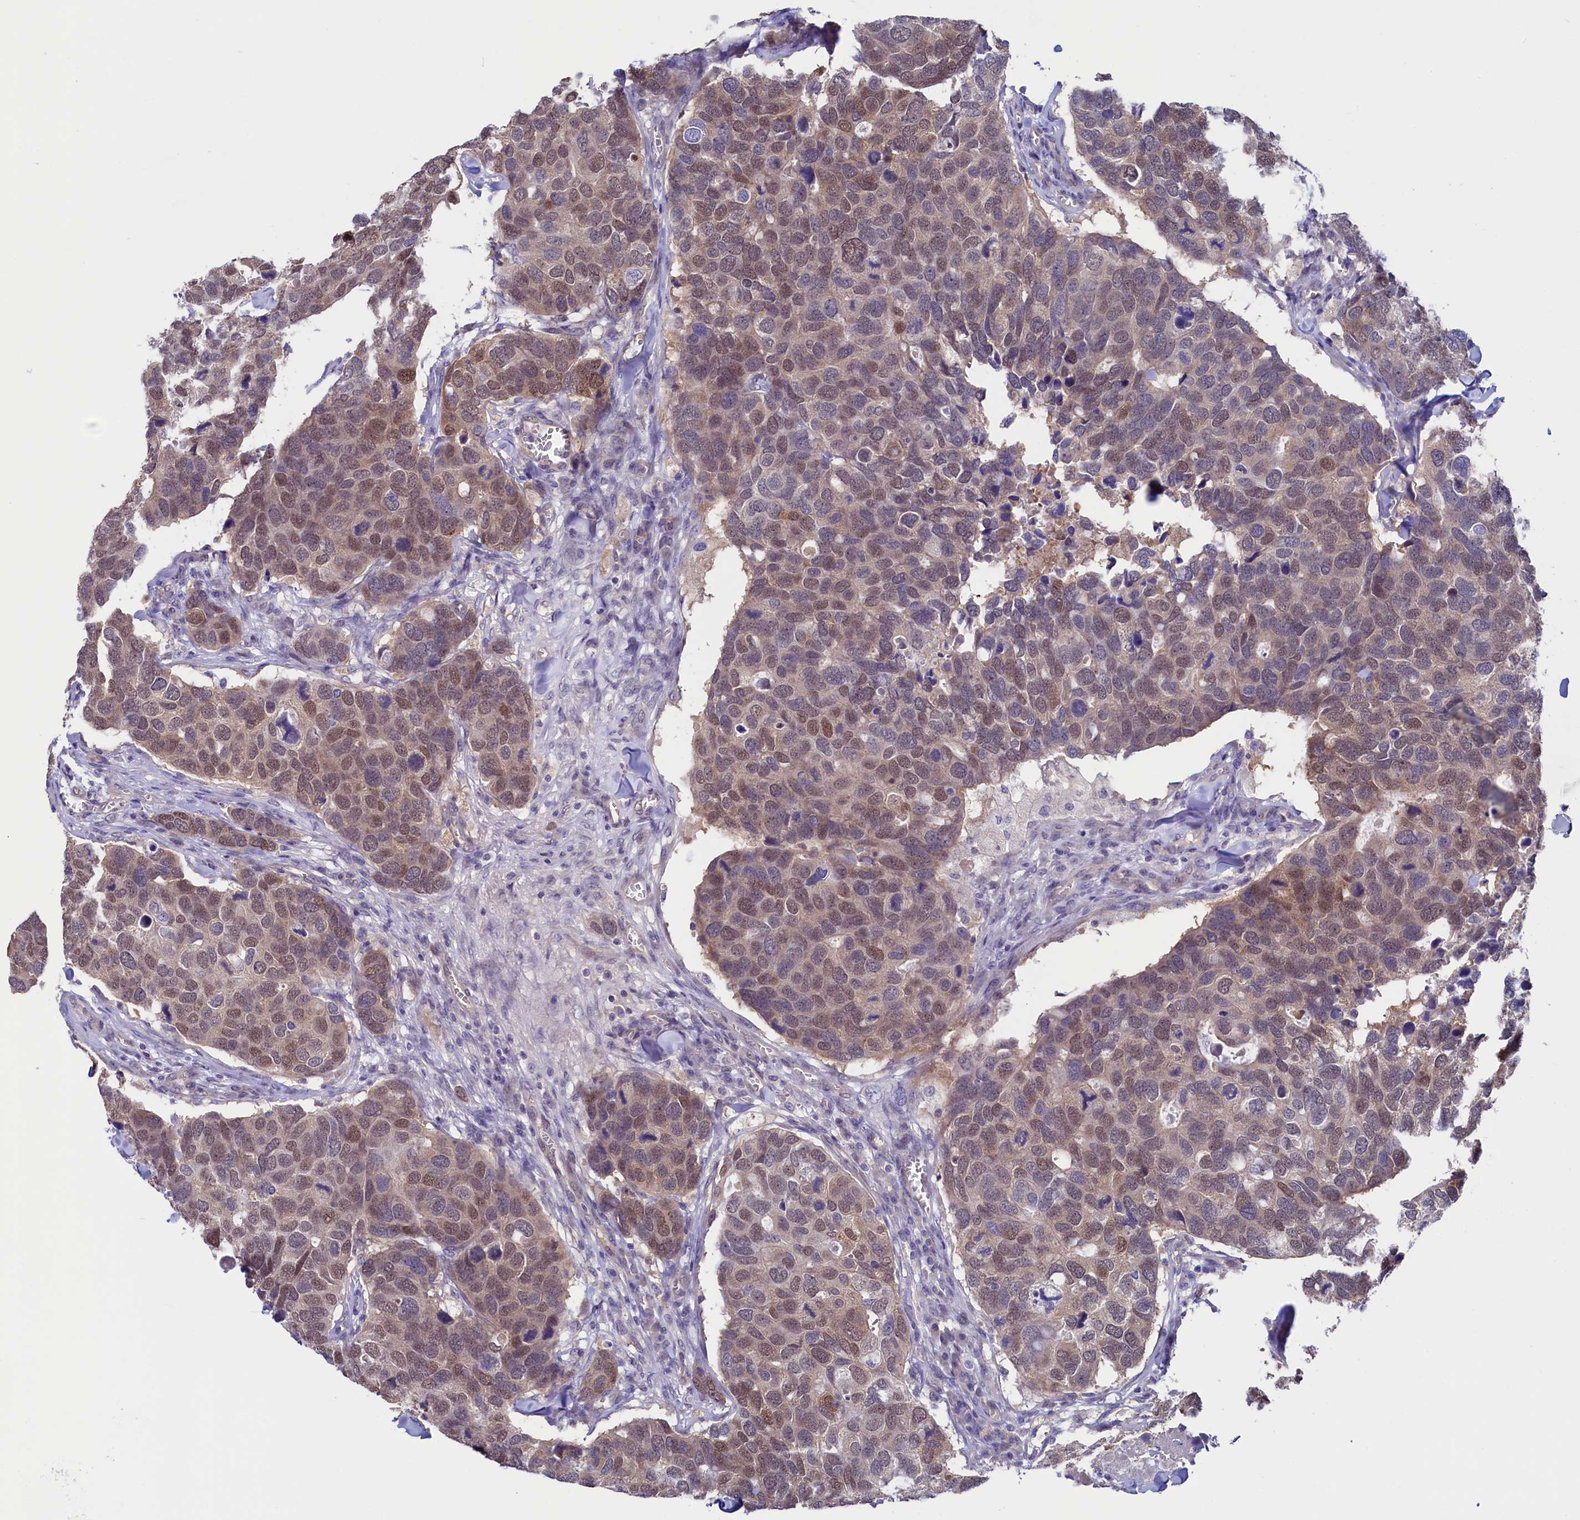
{"staining": {"intensity": "moderate", "quantity": ">75%", "location": "nuclear"}, "tissue": "breast cancer", "cell_type": "Tumor cells", "image_type": "cancer", "snomed": [{"axis": "morphology", "description": "Duct carcinoma"}, {"axis": "topography", "description": "Breast"}], "caption": "IHC histopathology image of neoplastic tissue: human breast cancer stained using IHC shows medium levels of moderate protein expression localized specifically in the nuclear of tumor cells, appearing as a nuclear brown color.", "gene": "FLYWCH2", "patient": {"sex": "female", "age": 83}}